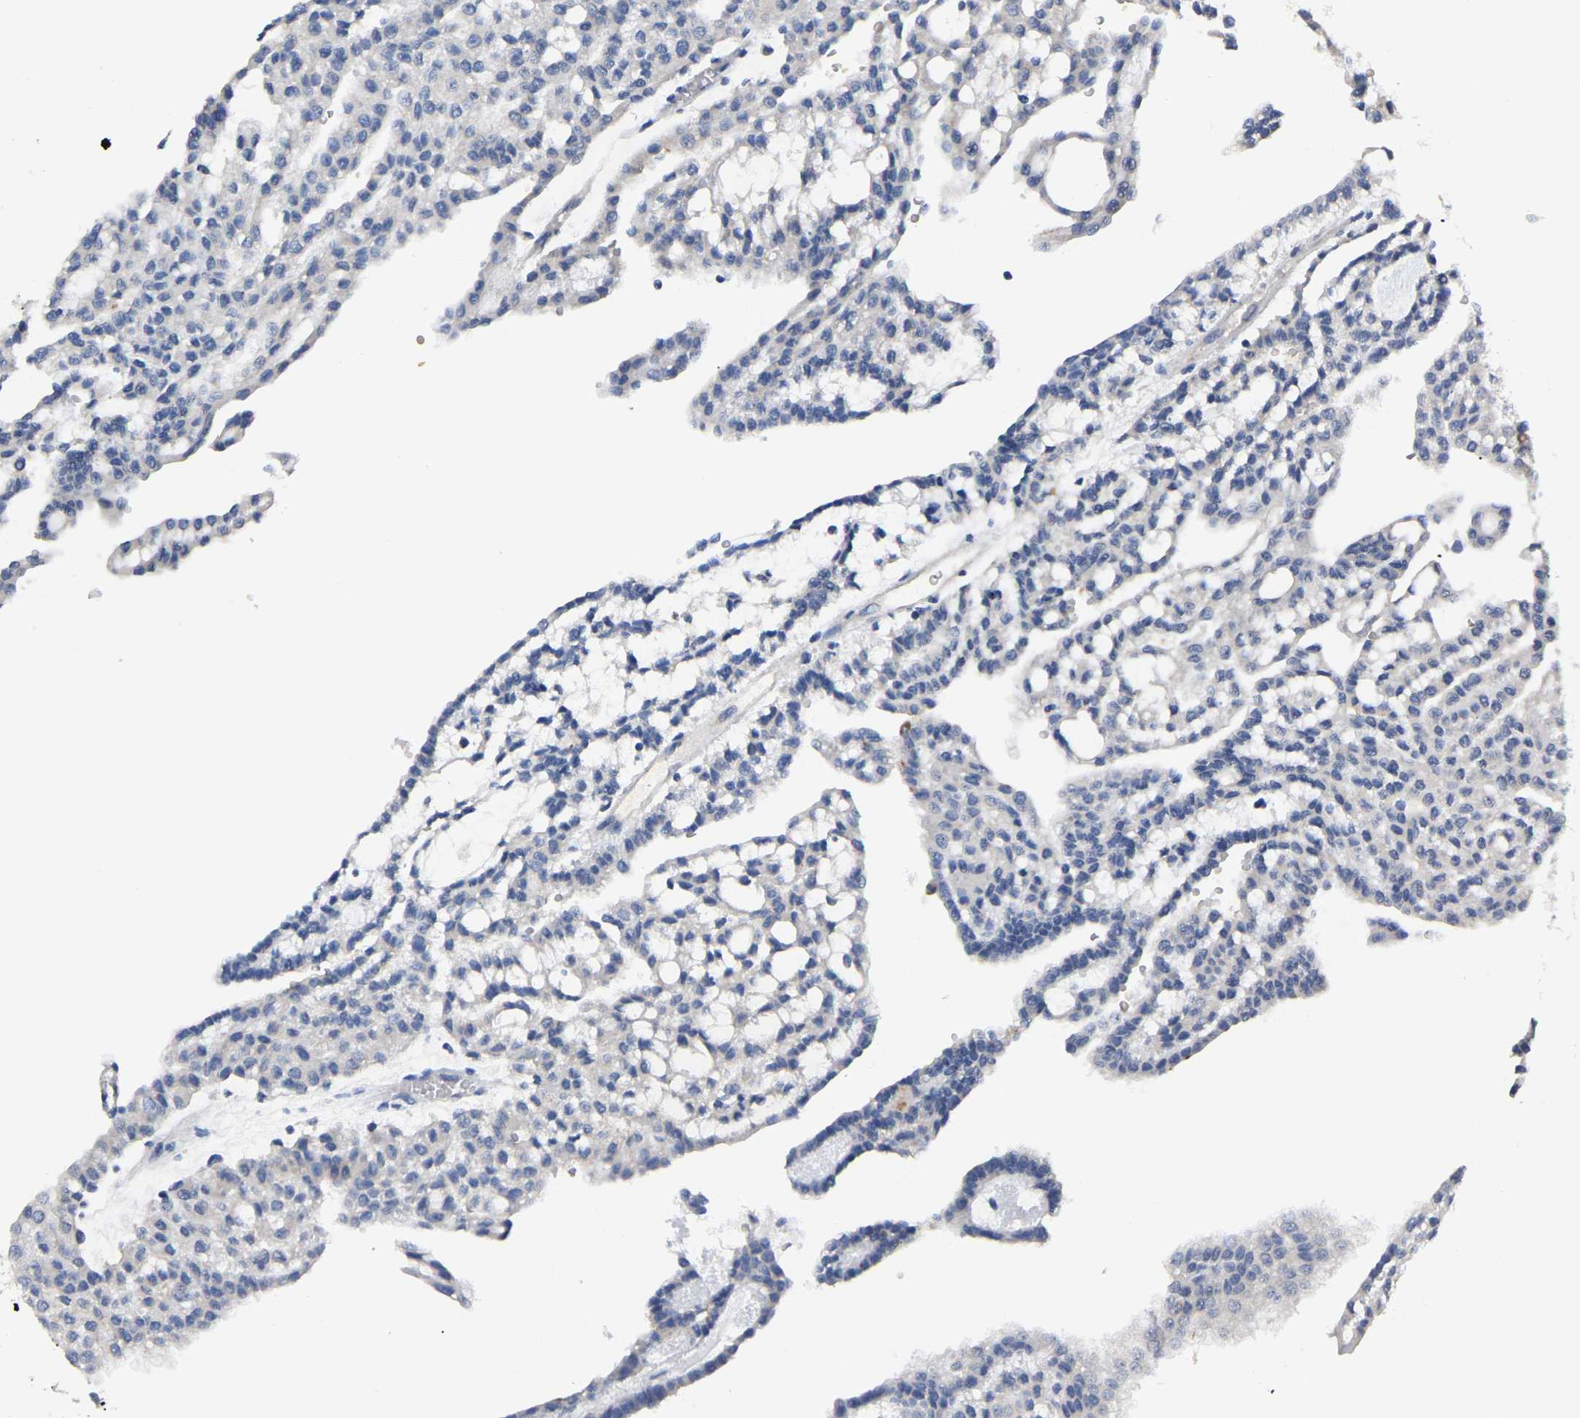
{"staining": {"intensity": "negative", "quantity": "none", "location": "none"}, "tissue": "renal cancer", "cell_type": "Tumor cells", "image_type": "cancer", "snomed": [{"axis": "morphology", "description": "Adenocarcinoma, NOS"}, {"axis": "topography", "description": "Kidney"}], "caption": "Protein analysis of renal adenocarcinoma exhibits no significant staining in tumor cells.", "gene": "TOR1B", "patient": {"sex": "male", "age": 63}}